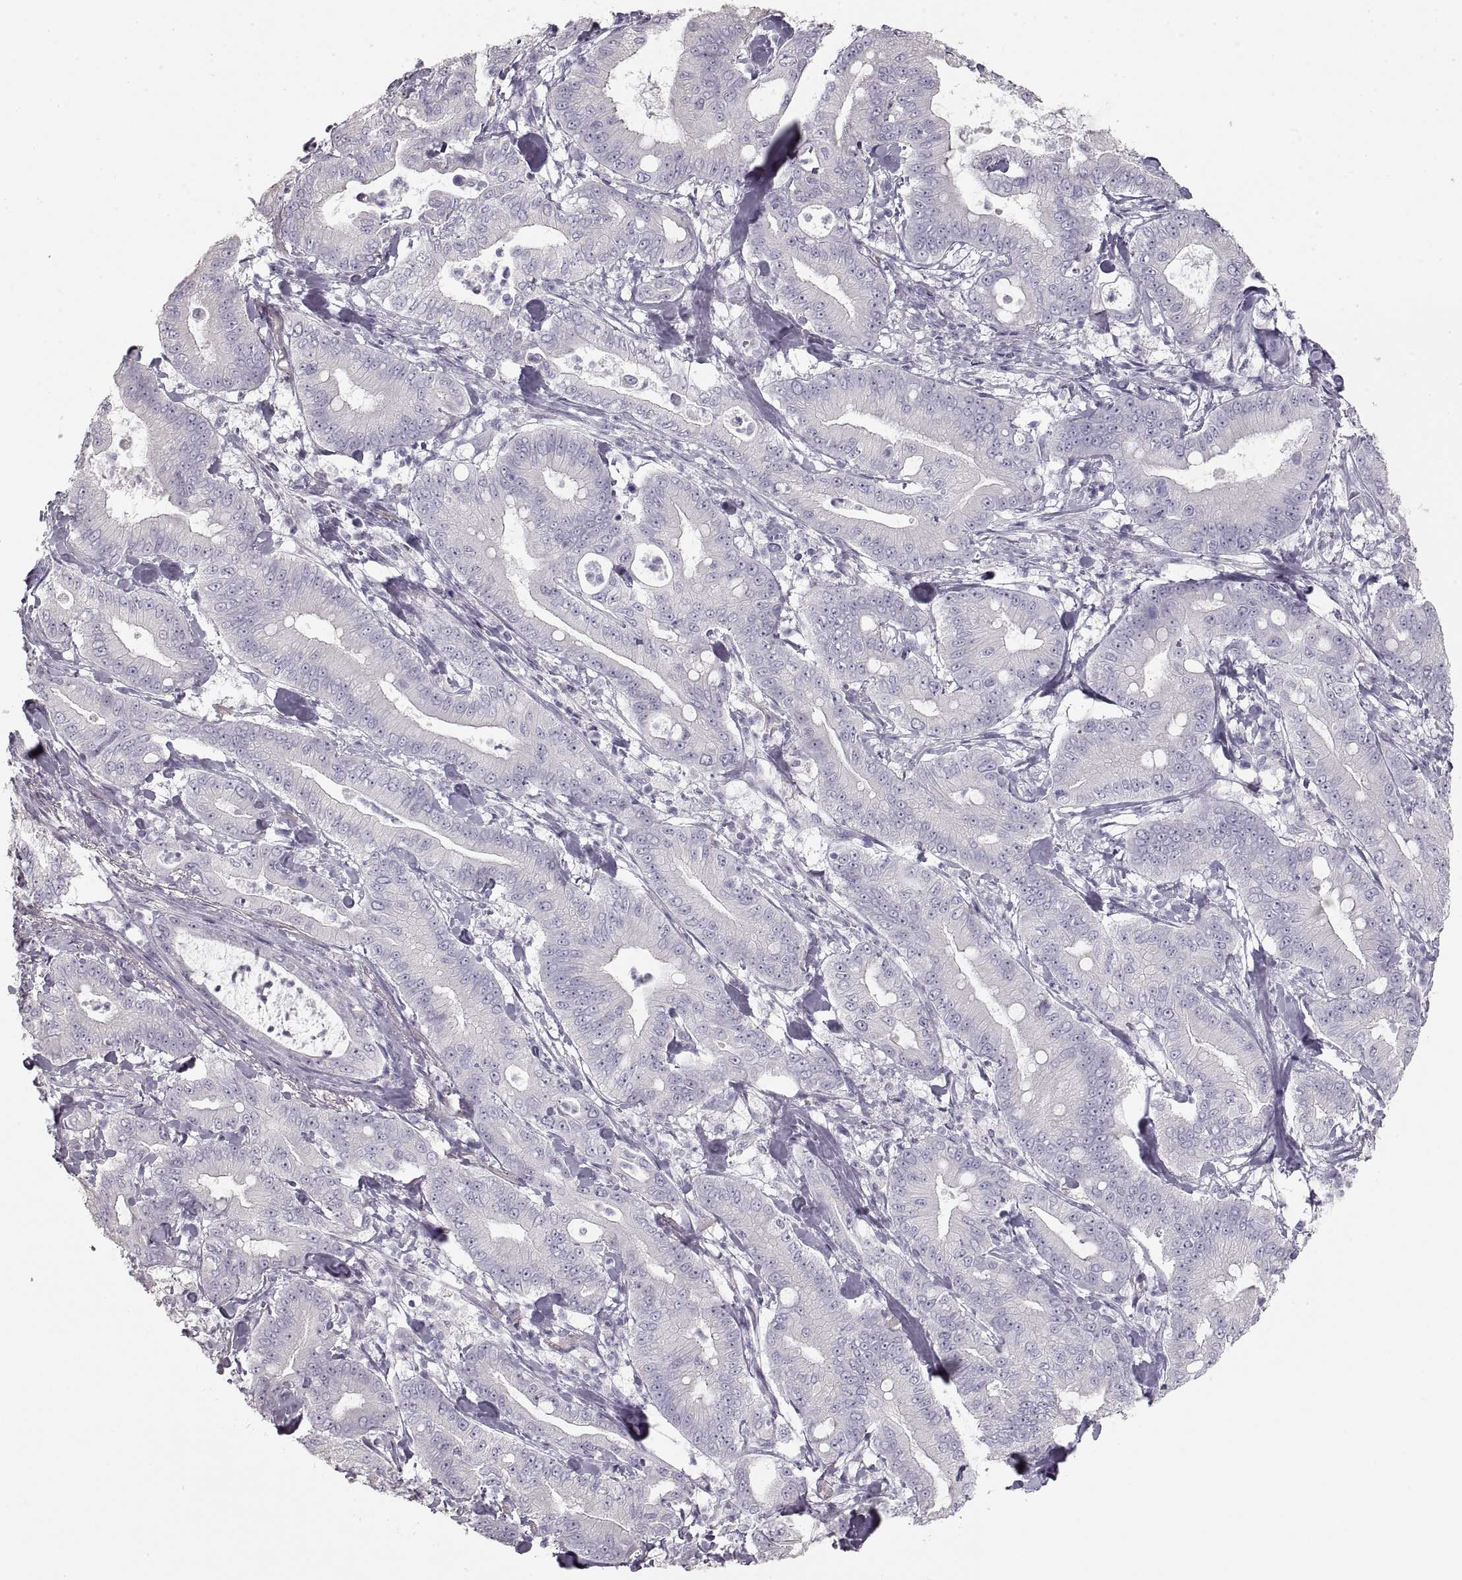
{"staining": {"intensity": "negative", "quantity": "none", "location": "none"}, "tissue": "pancreatic cancer", "cell_type": "Tumor cells", "image_type": "cancer", "snomed": [{"axis": "morphology", "description": "Adenocarcinoma, NOS"}, {"axis": "topography", "description": "Pancreas"}], "caption": "Pancreatic adenocarcinoma stained for a protein using immunohistochemistry (IHC) displays no expression tumor cells.", "gene": "ZP3", "patient": {"sex": "male", "age": 71}}